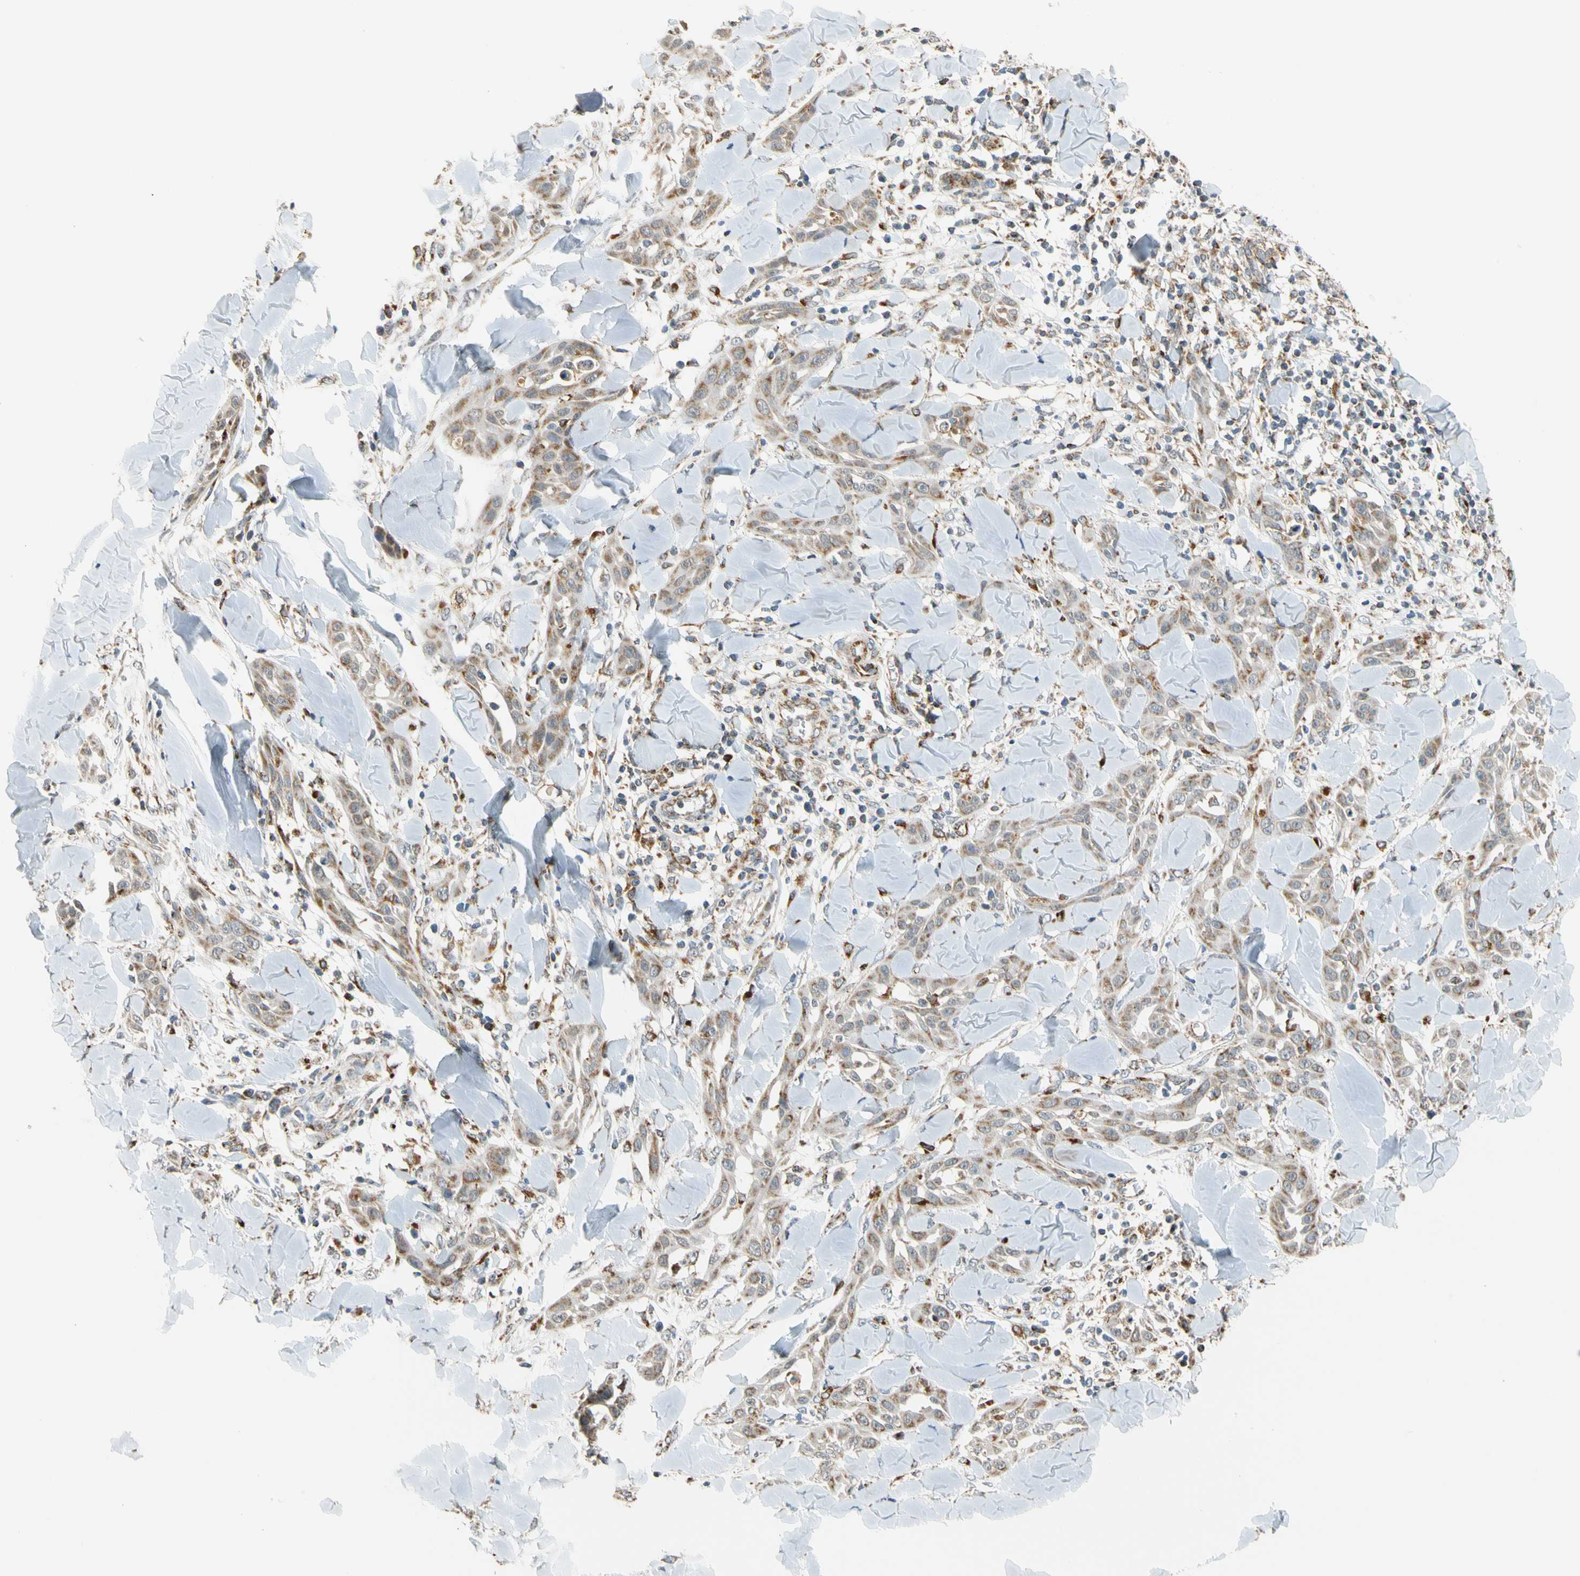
{"staining": {"intensity": "weak", "quantity": ">75%", "location": "cytoplasmic/membranous"}, "tissue": "skin cancer", "cell_type": "Tumor cells", "image_type": "cancer", "snomed": [{"axis": "morphology", "description": "Squamous cell carcinoma, NOS"}, {"axis": "topography", "description": "Skin"}], "caption": "A histopathology image of skin cancer (squamous cell carcinoma) stained for a protein displays weak cytoplasmic/membranous brown staining in tumor cells.", "gene": "SFXN3", "patient": {"sex": "male", "age": 24}}